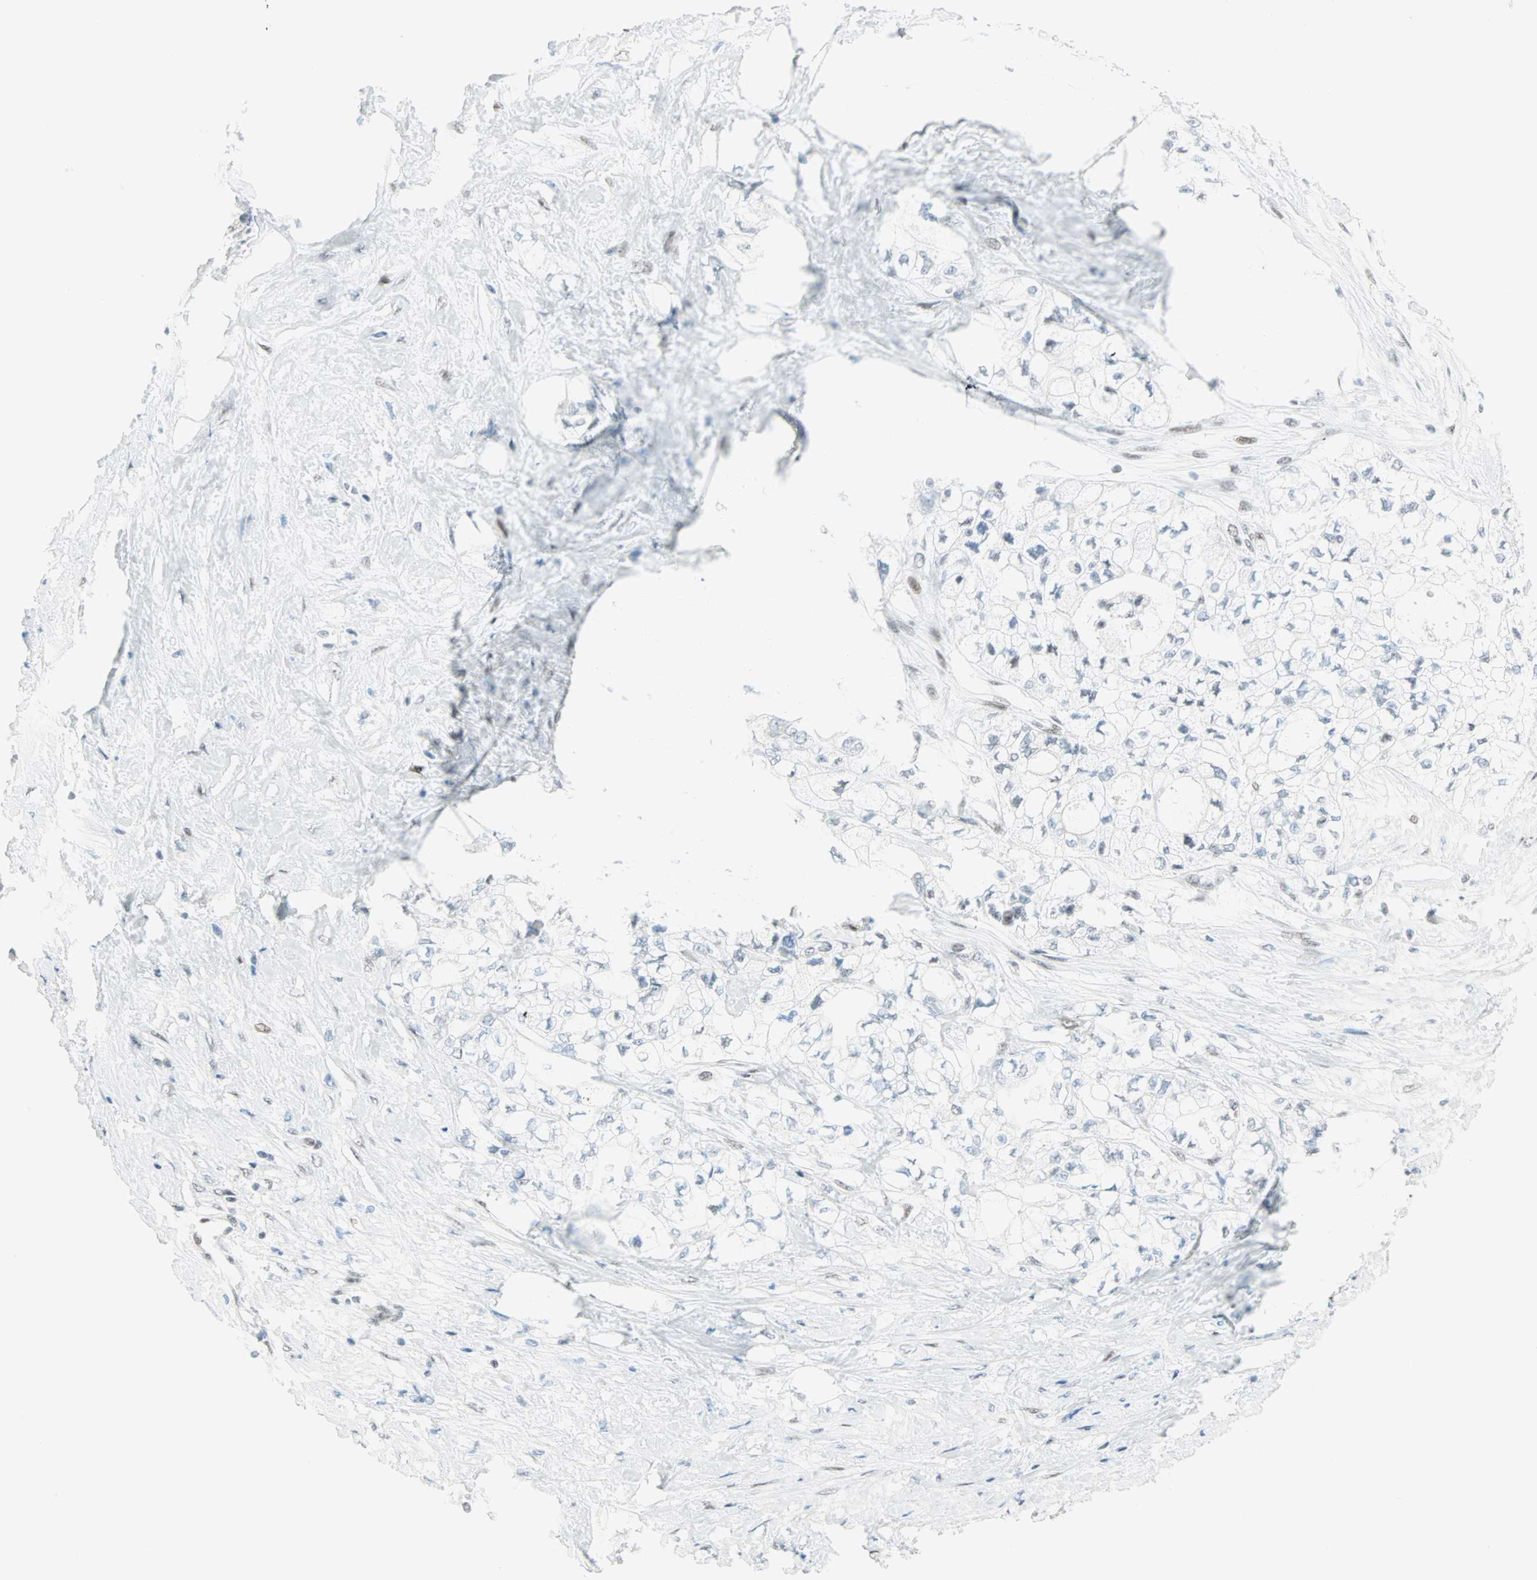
{"staining": {"intensity": "negative", "quantity": "none", "location": "none"}, "tissue": "pancreatic cancer", "cell_type": "Tumor cells", "image_type": "cancer", "snomed": [{"axis": "morphology", "description": "Adenocarcinoma, NOS"}, {"axis": "topography", "description": "Pancreas"}], "caption": "Protein analysis of pancreatic cancer (adenocarcinoma) demonstrates no significant expression in tumor cells.", "gene": "PKNOX1", "patient": {"sex": "male", "age": 70}}